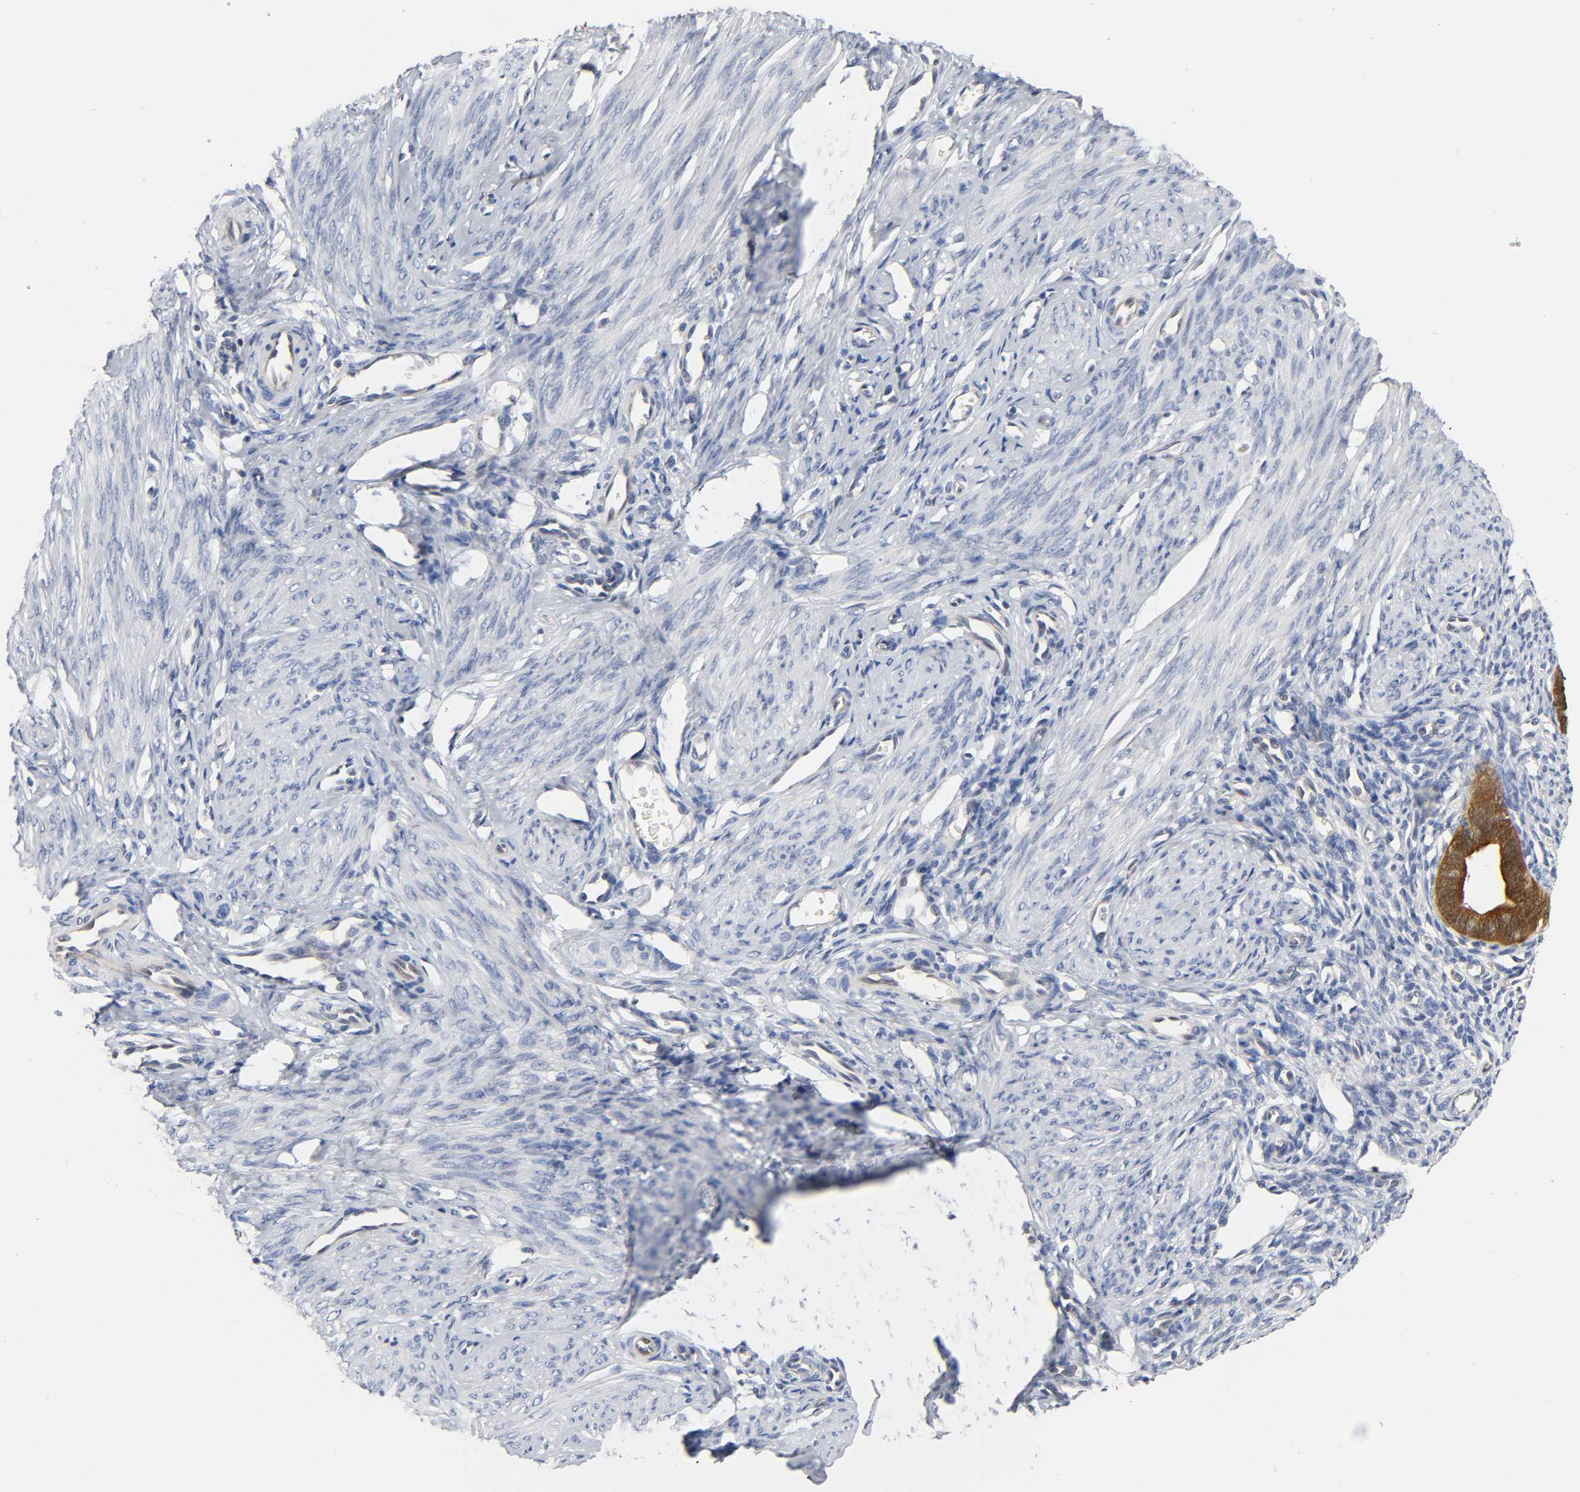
{"staining": {"intensity": "negative", "quantity": "none", "location": "none"}, "tissue": "endometrium", "cell_type": "Cells in endometrial stroma", "image_type": "normal", "snomed": [{"axis": "morphology", "description": "Normal tissue, NOS"}, {"axis": "topography", "description": "Endometrium"}], "caption": "Protein analysis of unremarkable endometrium reveals no significant expression in cells in endometrial stroma.", "gene": "FYN", "patient": {"sex": "female", "age": 27}}